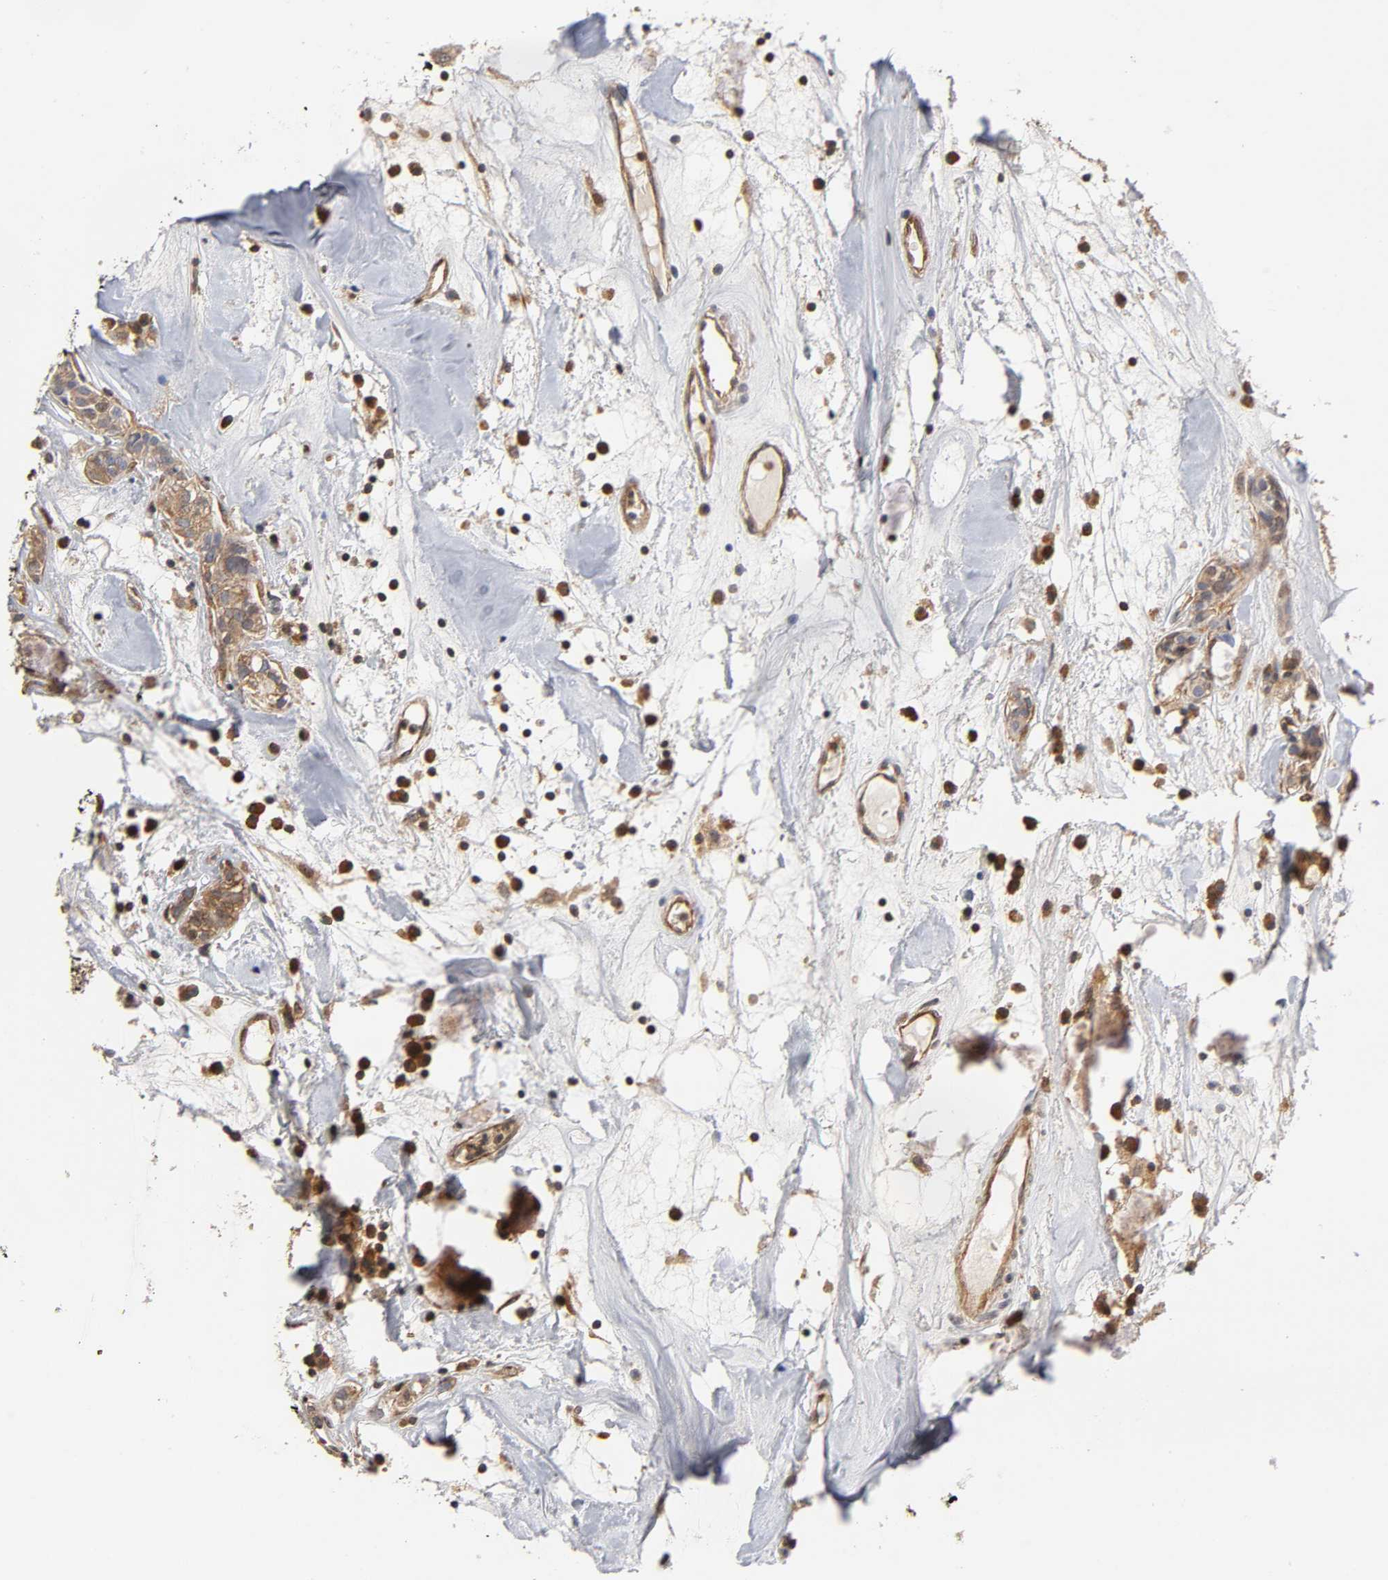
{"staining": {"intensity": "moderate", "quantity": ">75%", "location": "cytoplasmic/membranous"}, "tissue": "head and neck cancer", "cell_type": "Tumor cells", "image_type": "cancer", "snomed": [{"axis": "morphology", "description": "Adenocarcinoma, NOS"}, {"axis": "topography", "description": "Salivary gland"}, {"axis": "topography", "description": "Head-Neck"}], "caption": "Protein expression analysis of head and neck cancer (adenocarcinoma) displays moderate cytoplasmic/membranous expression in approximately >75% of tumor cells.", "gene": "PAFAH1B1", "patient": {"sex": "female", "age": 65}}